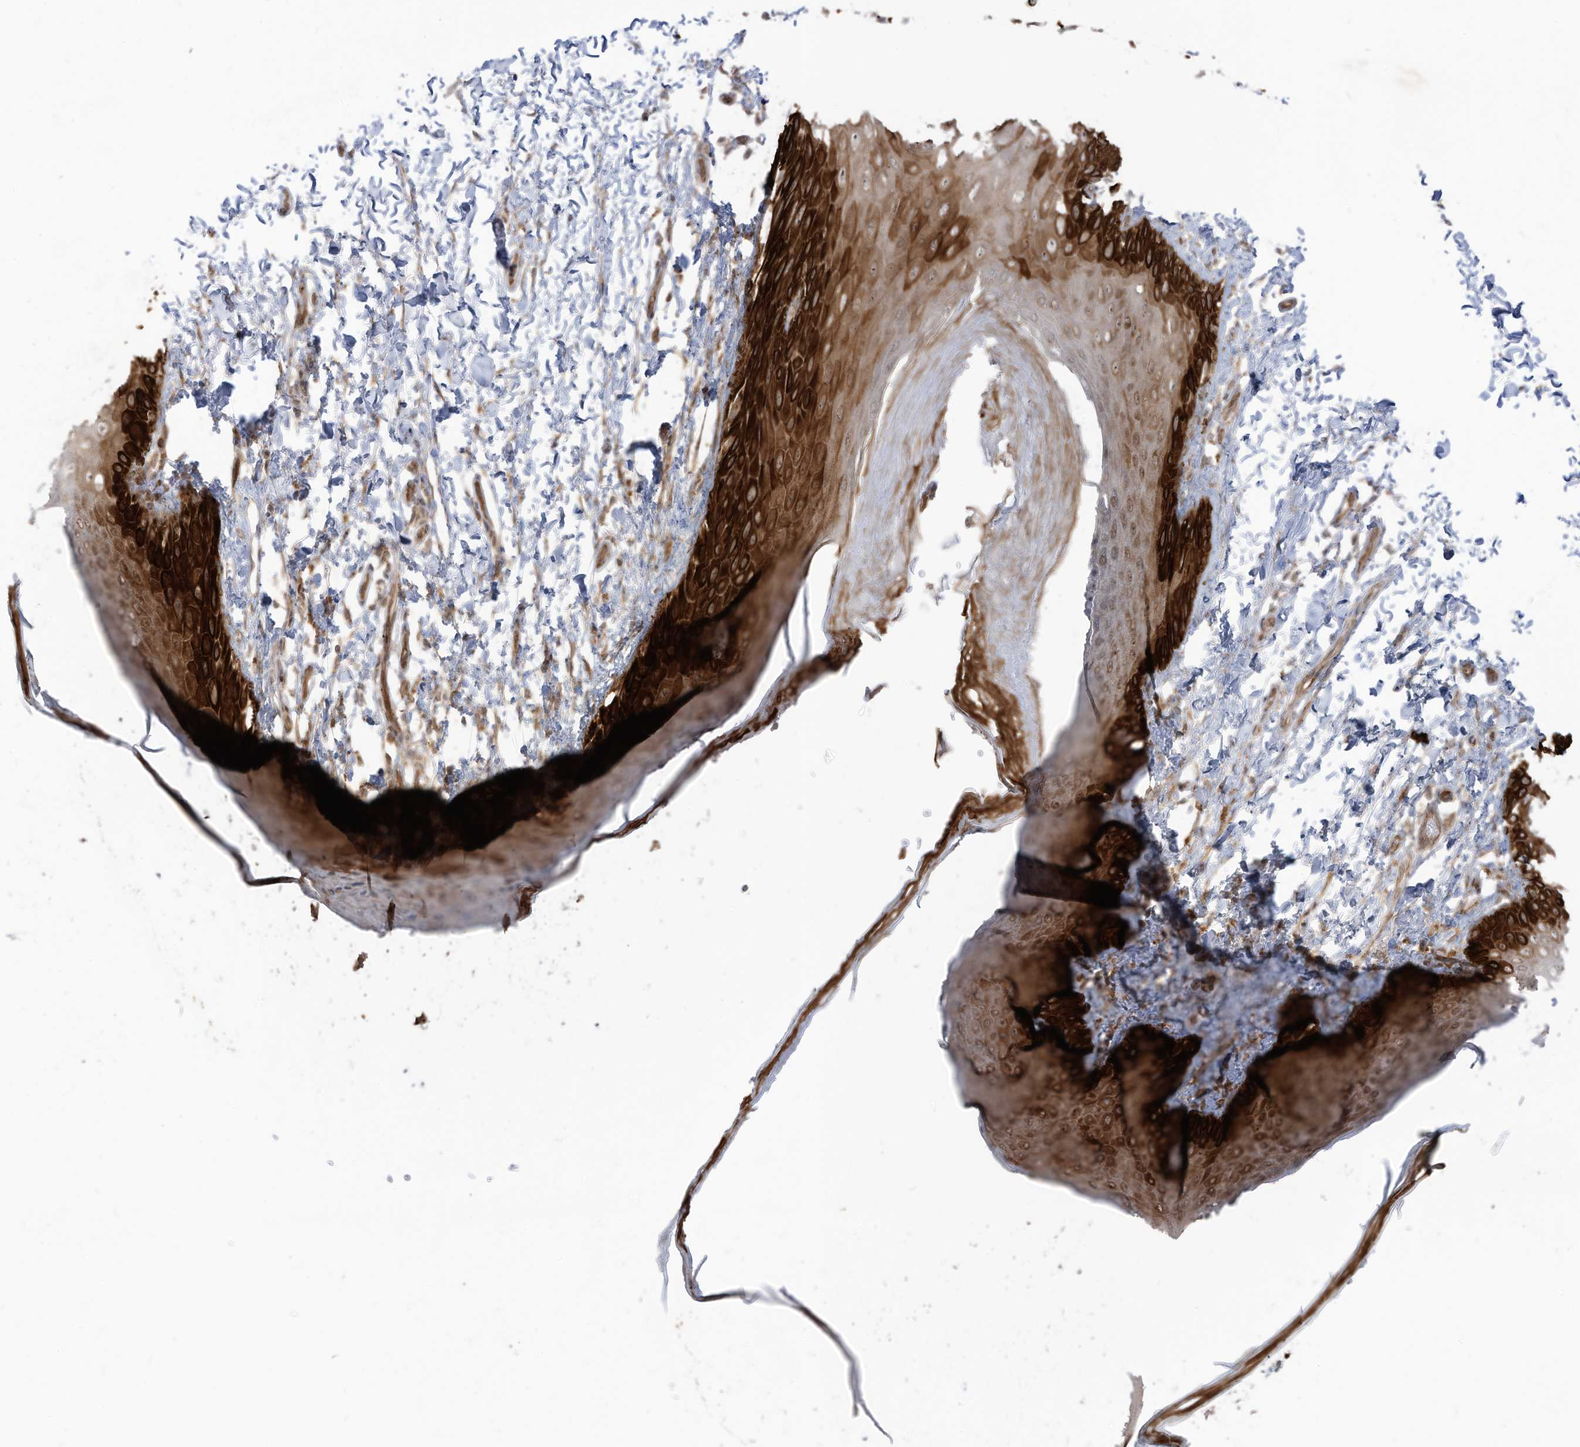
{"staining": {"intensity": "strong", "quantity": "25%-75%", "location": "cytoplasmic/membranous"}, "tissue": "skin", "cell_type": "Epidermal cells", "image_type": "normal", "snomed": [{"axis": "morphology", "description": "Normal tissue, NOS"}, {"axis": "topography", "description": "Anal"}], "caption": "This image shows benign skin stained with immunohistochemistry to label a protein in brown. The cytoplasmic/membranous of epidermal cells show strong positivity for the protein. Nuclei are counter-stained blue.", "gene": "TRIM67", "patient": {"sex": "male", "age": 44}}